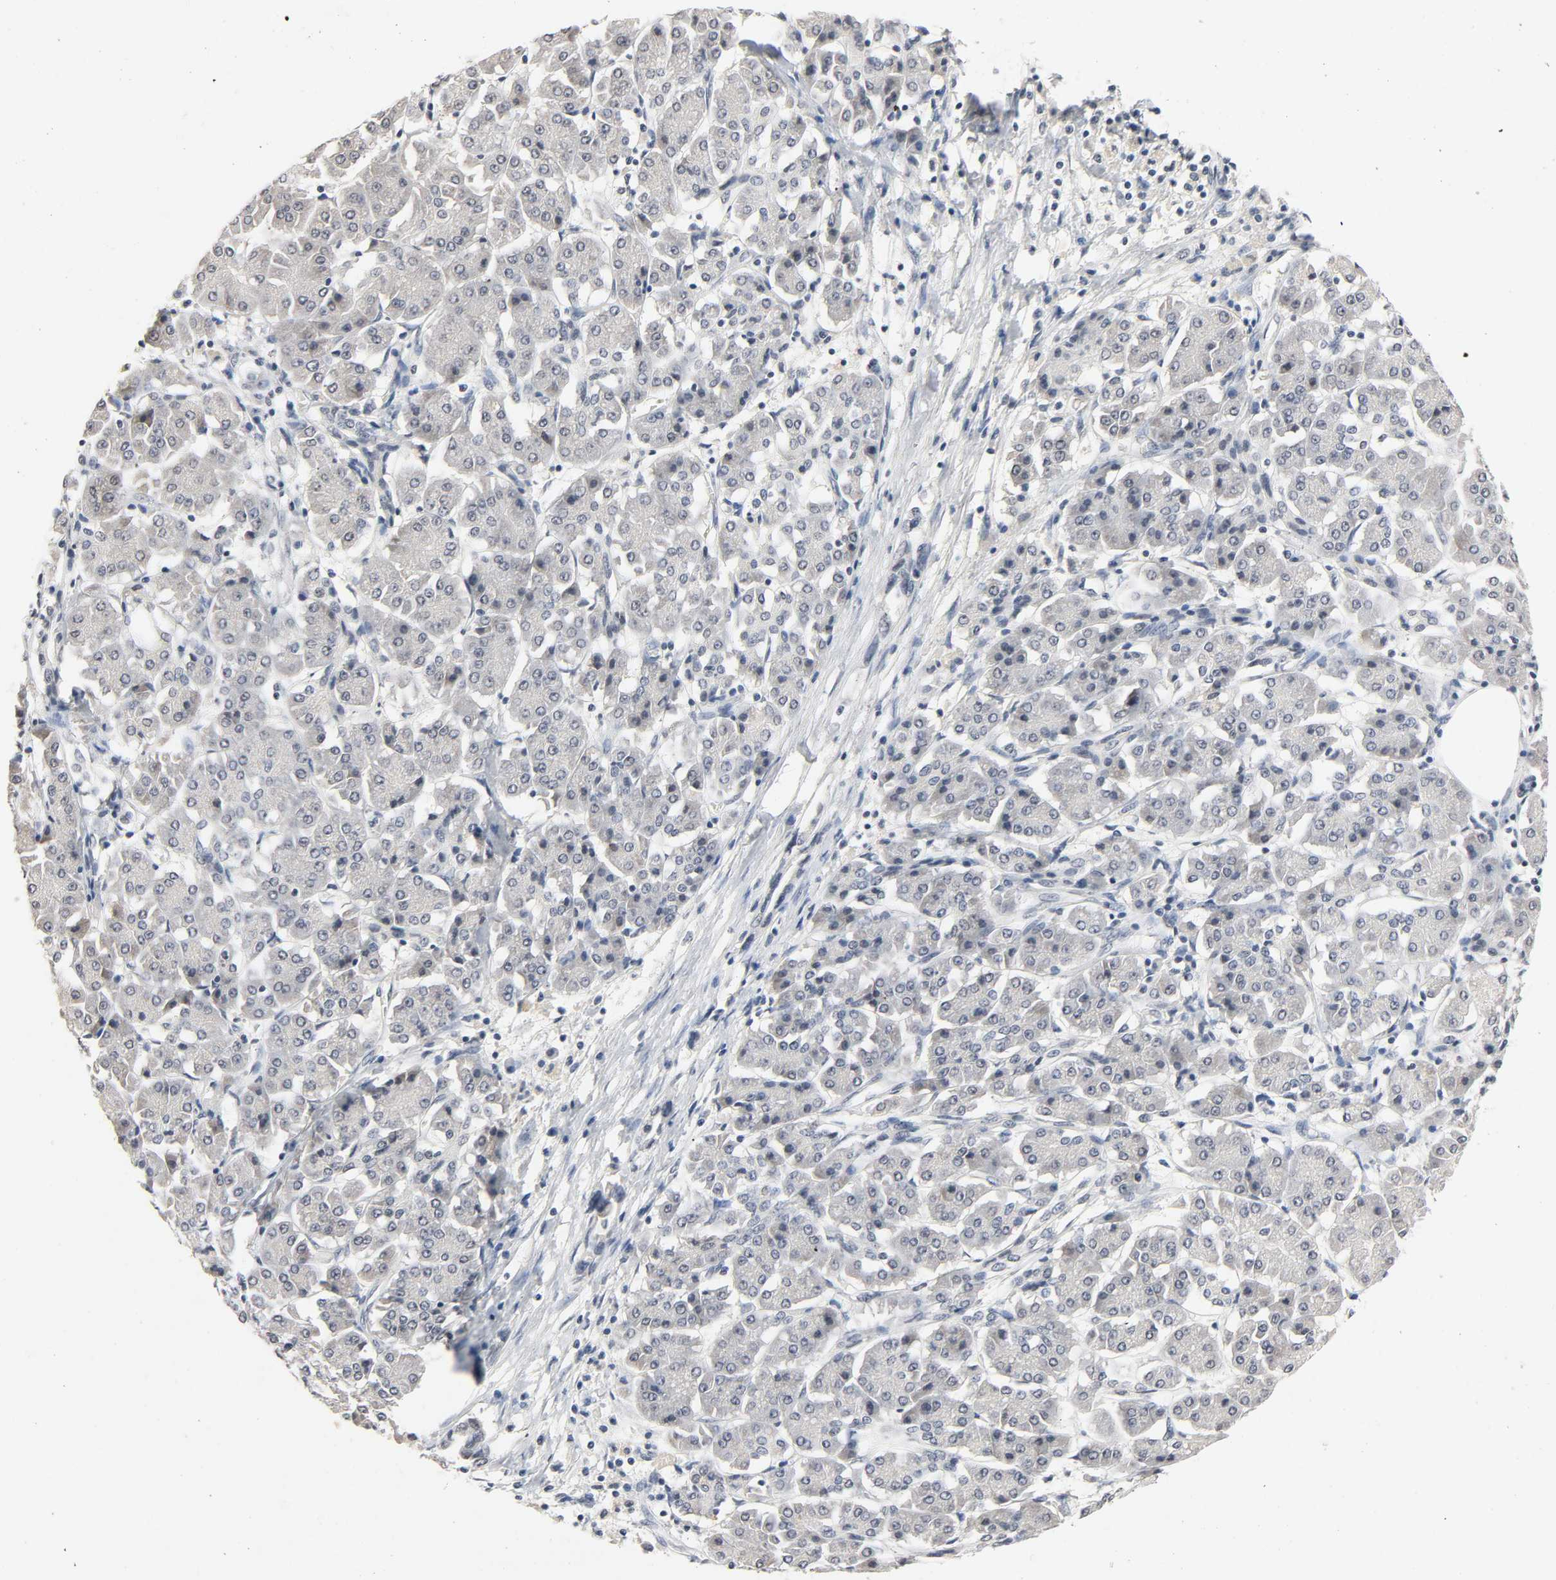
{"staining": {"intensity": "negative", "quantity": "none", "location": "none"}, "tissue": "pancreatic cancer", "cell_type": "Tumor cells", "image_type": "cancer", "snomed": [{"axis": "morphology", "description": "Adenocarcinoma, NOS"}, {"axis": "topography", "description": "Pancreas"}], "caption": "Immunohistochemistry (IHC) of human pancreatic adenocarcinoma exhibits no positivity in tumor cells. (Stains: DAB immunohistochemistry (IHC) with hematoxylin counter stain, Microscopy: brightfield microscopy at high magnification).", "gene": "MAPKAPK5", "patient": {"sex": "female", "age": 57}}